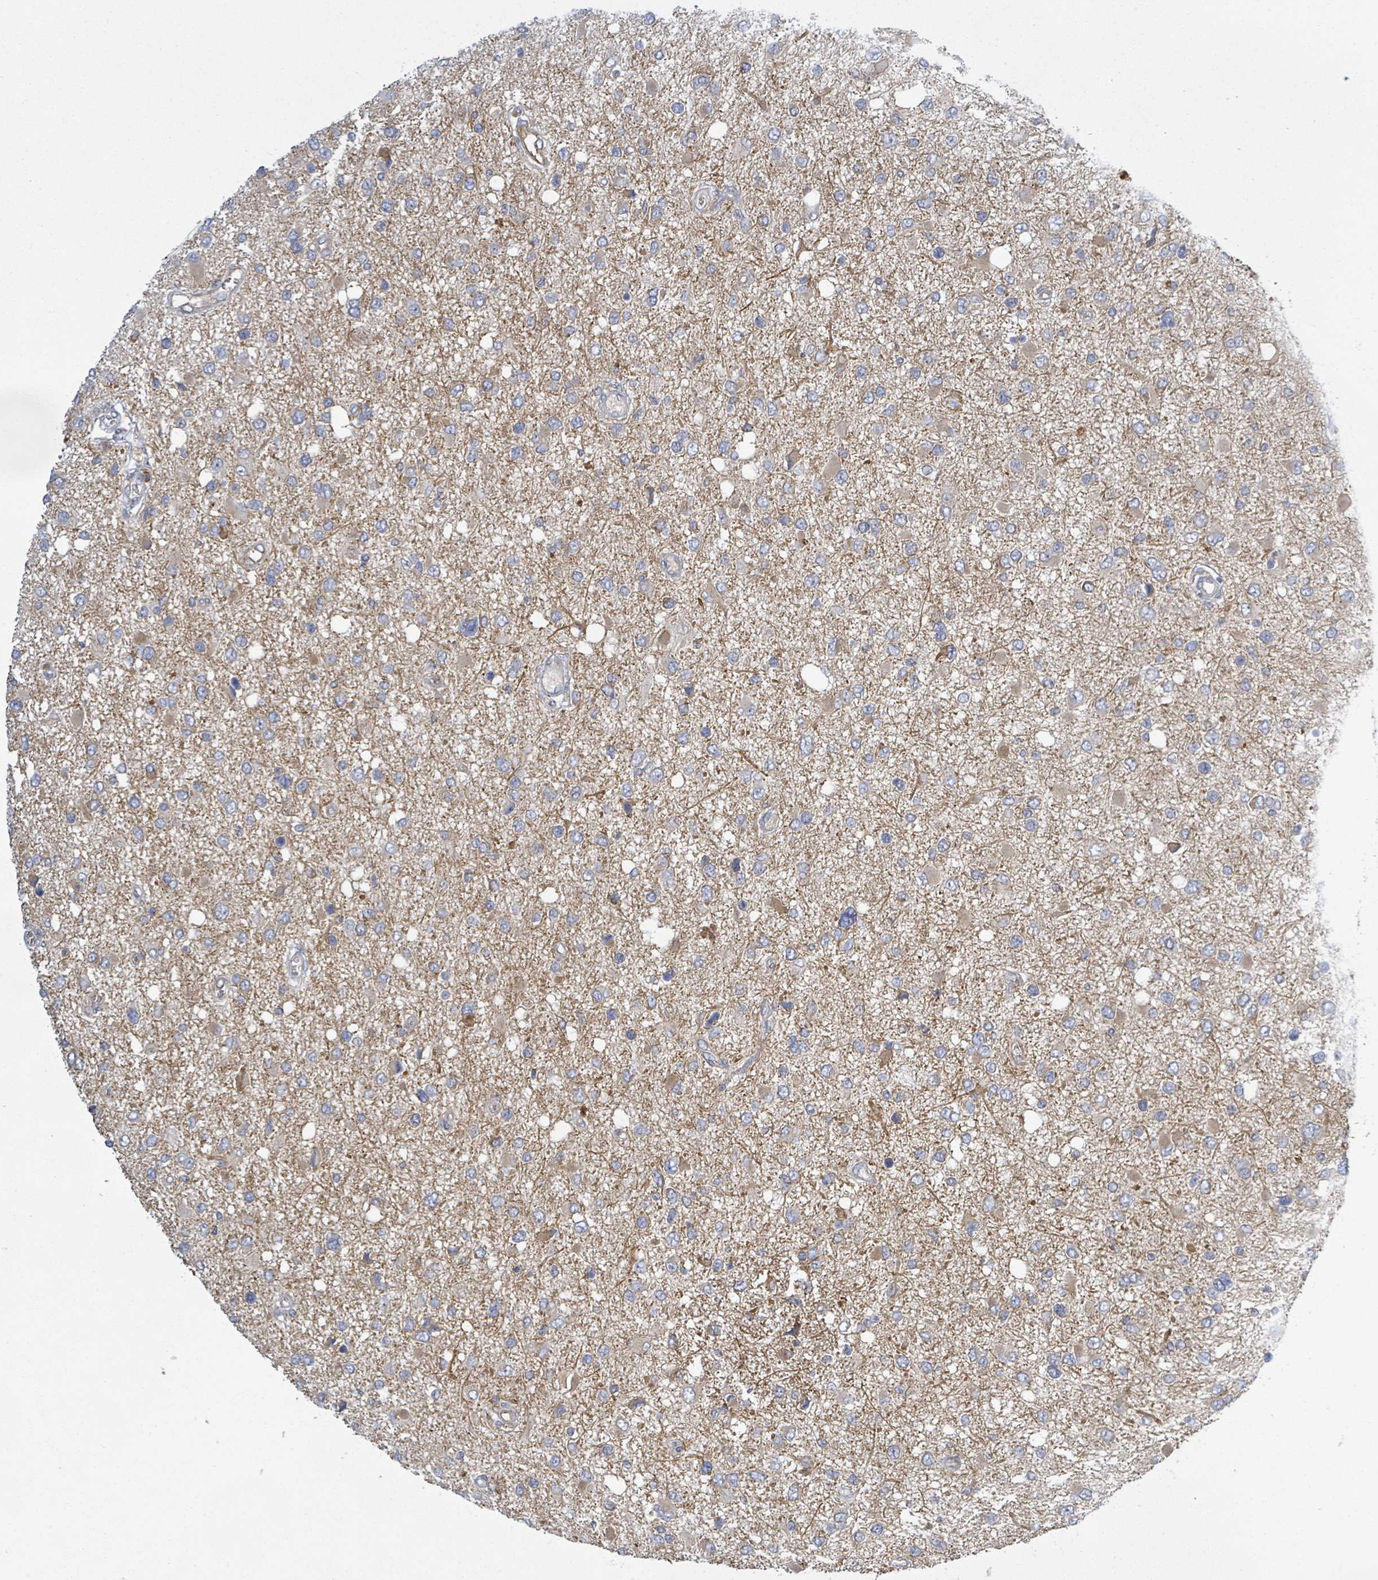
{"staining": {"intensity": "weak", "quantity": "25%-75%", "location": "cytoplasmic/membranous"}, "tissue": "glioma", "cell_type": "Tumor cells", "image_type": "cancer", "snomed": [{"axis": "morphology", "description": "Glioma, malignant, High grade"}, {"axis": "topography", "description": "Brain"}], "caption": "This is a histology image of IHC staining of malignant glioma (high-grade), which shows weak expression in the cytoplasmic/membranous of tumor cells.", "gene": "ATP13A1", "patient": {"sex": "male", "age": 53}}